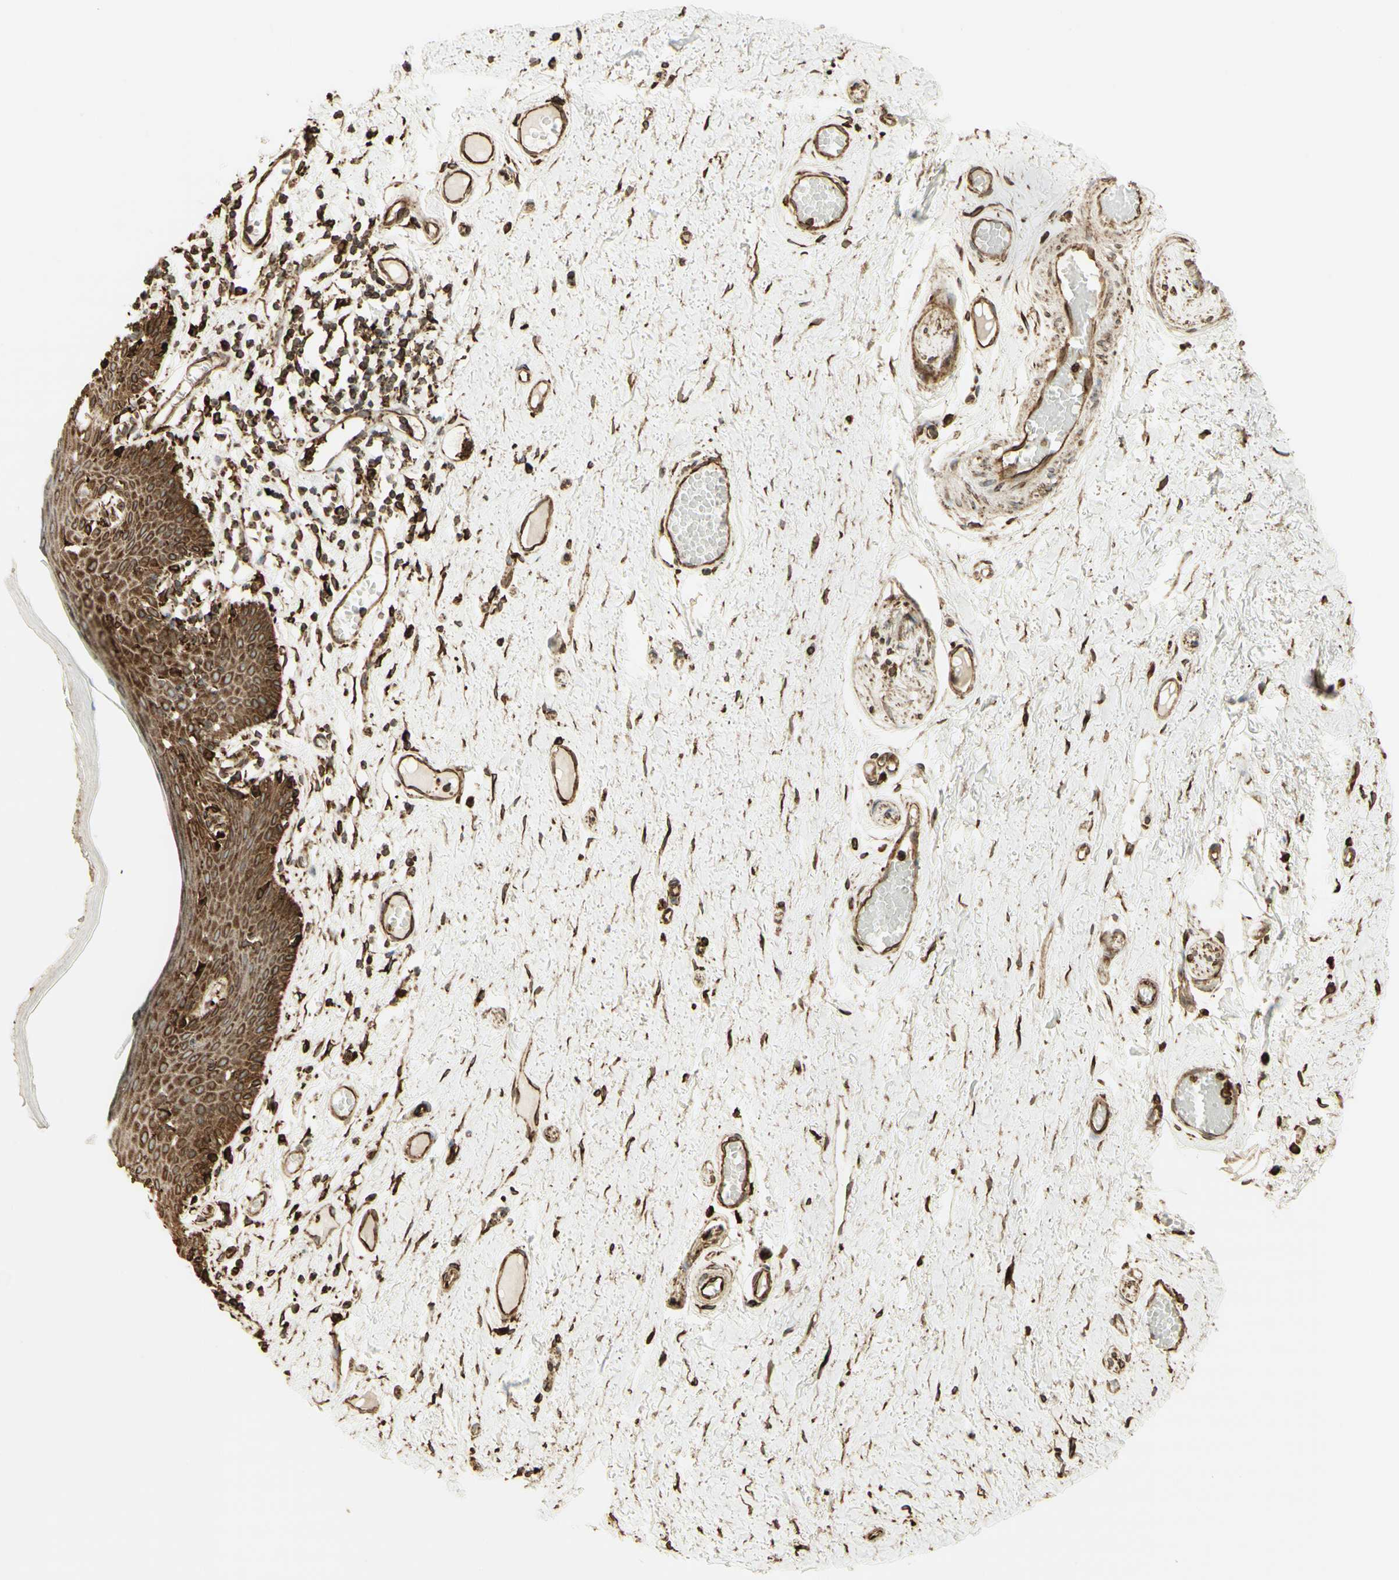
{"staining": {"intensity": "moderate", "quantity": ">75%", "location": "cytoplasmic/membranous"}, "tissue": "skin", "cell_type": "Epidermal cells", "image_type": "normal", "snomed": [{"axis": "morphology", "description": "Normal tissue, NOS"}, {"axis": "topography", "description": "Adipose tissue"}, {"axis": "topography", "description": "Vascular tissue"}, {"axis": "topography", "description": "Anal"}, {"axis": "topography", "description": "Peripheral nerve tissue"}], "caption": "Immunohistochemistry (IHC) image of normal skin: skin stained using IHC demonstrates medium levels of moderate protein expression localized specifically in the cytoplasmic/membranous of epidermal cells, appearing as a cytoplasmic/membranous brown color.", "gene": "CANX", "patient": {"sex": "female", "age": 54}}